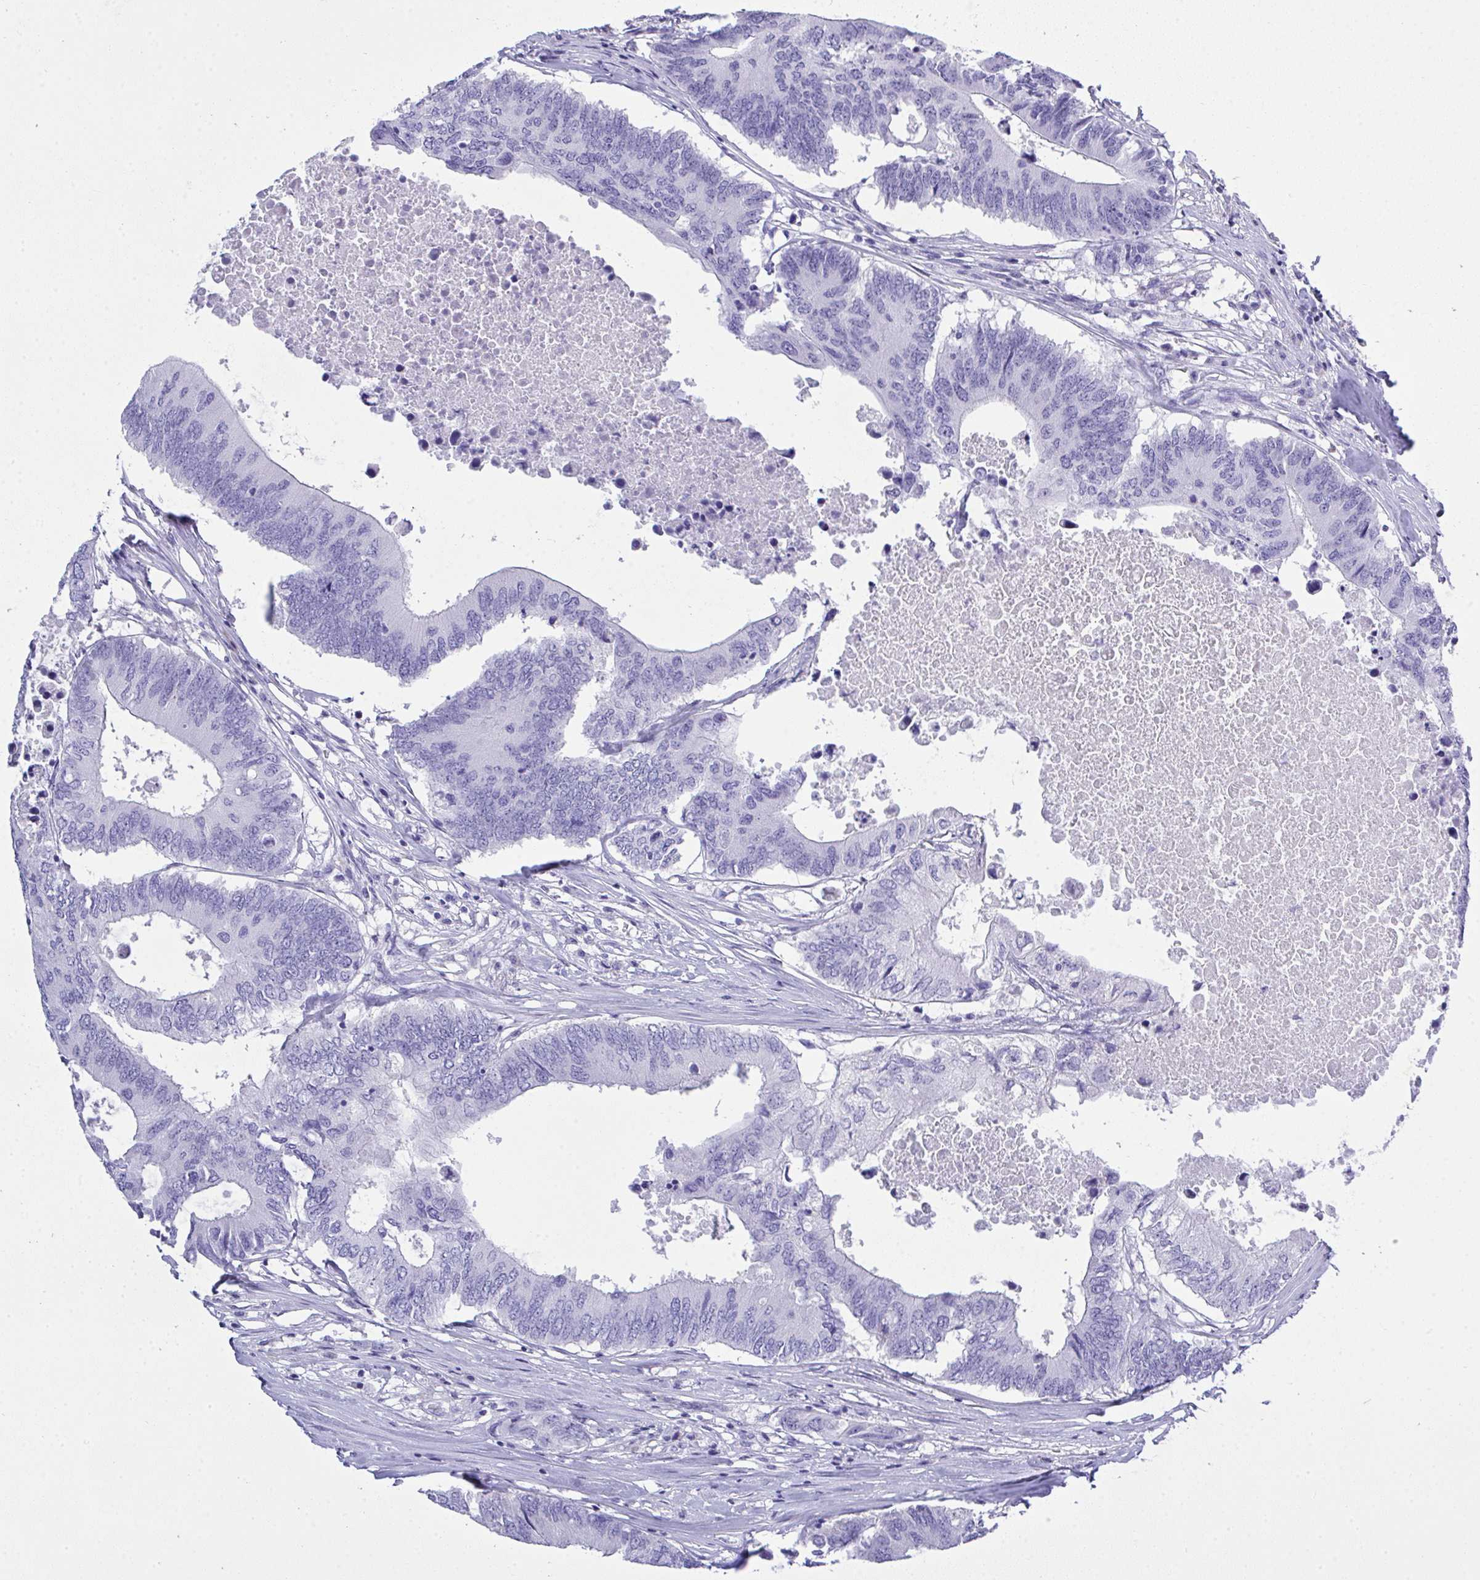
{"staining": {"intensity": "negative", "quantity": "none", "location": "none"}, "tissue": "colorectal cancer", "cell_type": "Tumor cells", "image_type": "cancer", "snomed": [{"axis": "morphology", "description": "Adenocarcinoma, NOS"}, {"axis": "topography", "description": "Colon"}], "caption": "An image of colorectal adenocarcinoma stained for a protein exhibits no brown staining in tumor cells.", "gene": "AKR1D1", "patient": {"sex": "male", "age": 71}}